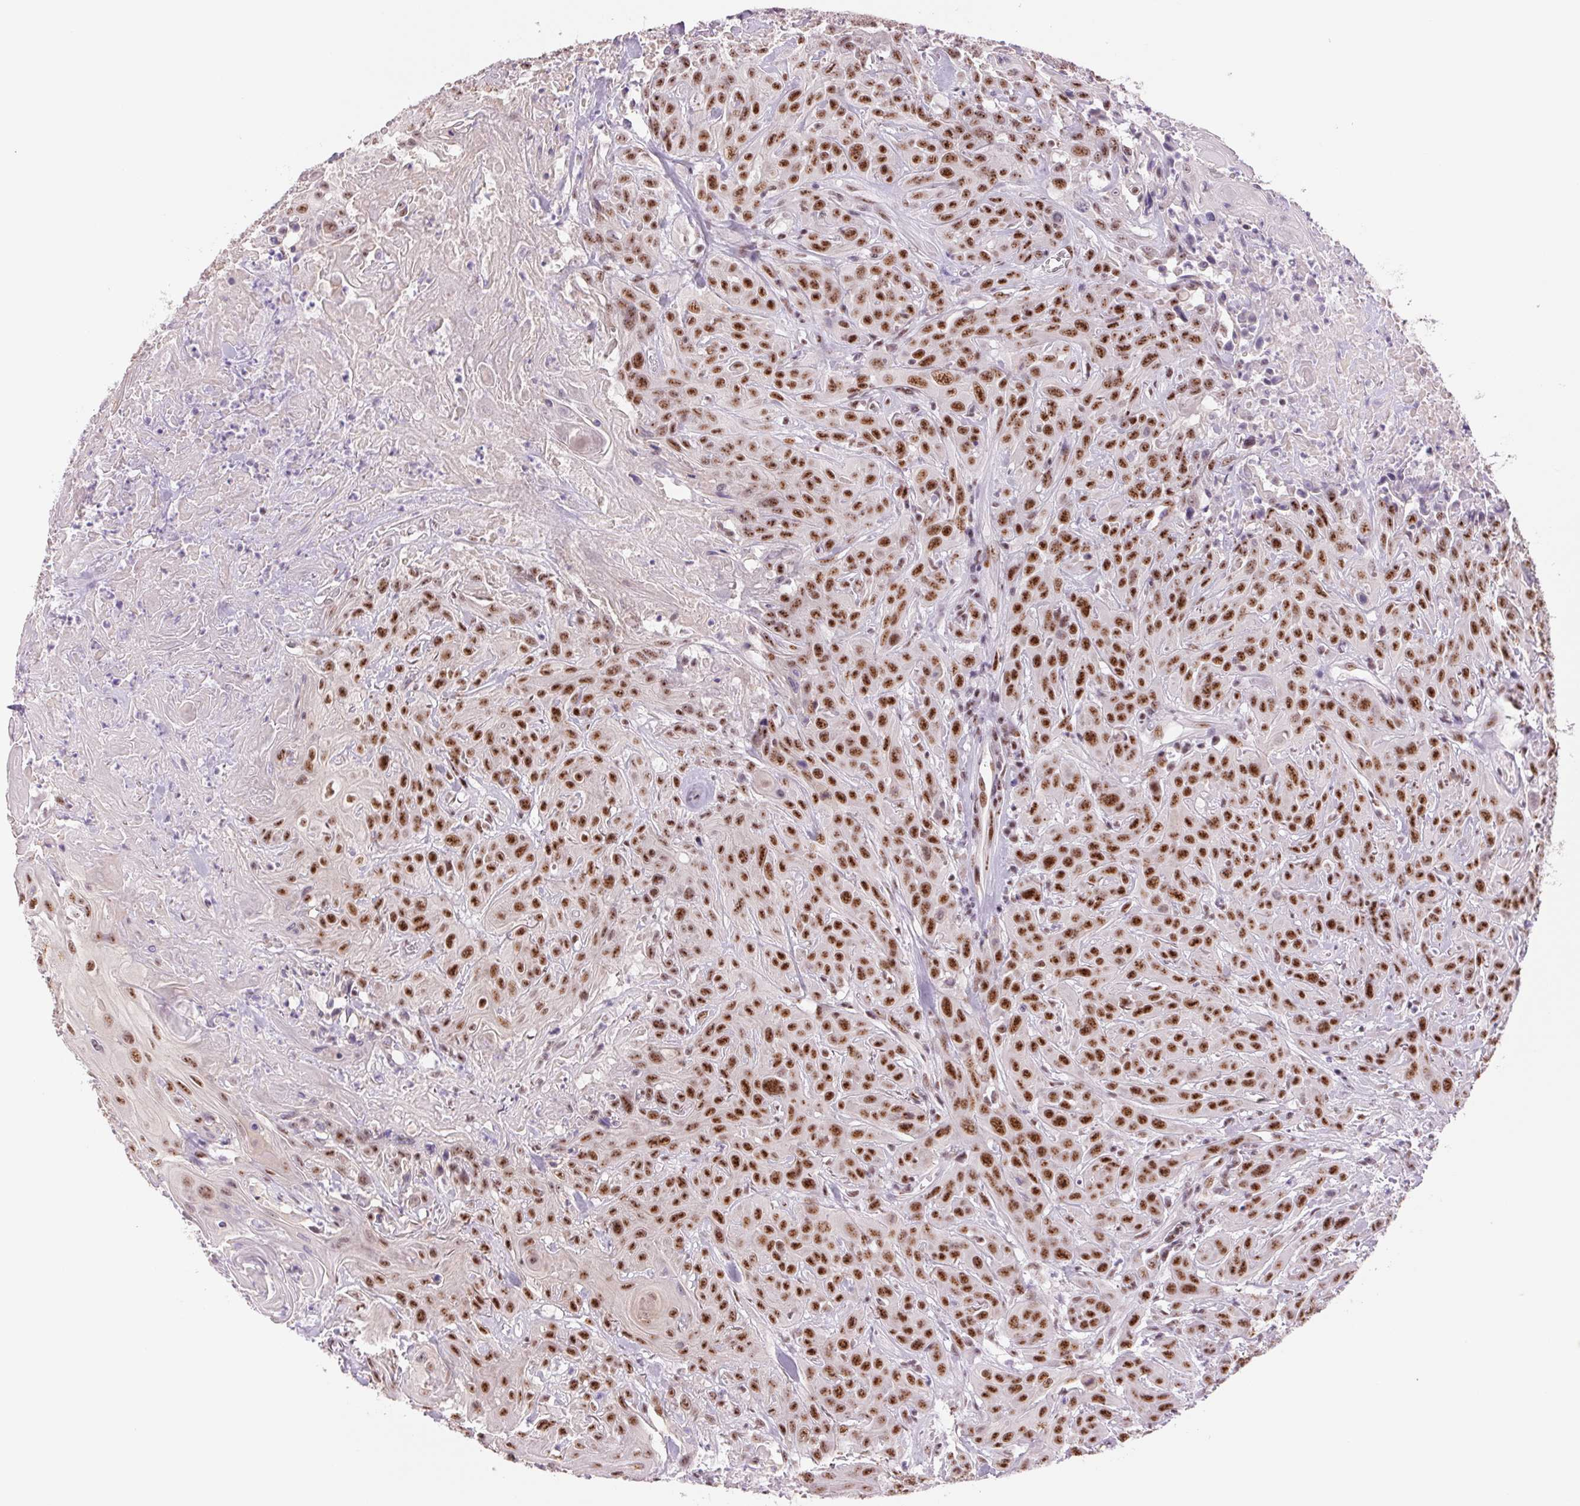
{"staining": {"intensity": "strong", "quantity": ">75%", "location": "nuclear"}, "tissue": "head and neck cancer", "cell_type": "Tumor cells", "image_type": "cancer", "snomed": [{"axis": "morphology", "description": "Squamous cell carcinoma, NOS"}, {"axis": "topography", "description": "Skin"}, {"axis": "topography", "description": "Head-Neck"}], "caption": "Human head and neck cancer stained with a protein marker exhibits strong staining in tumor cells.", "gene": "ZC3H14", "patient": {"sex": "male", "age": 80}}